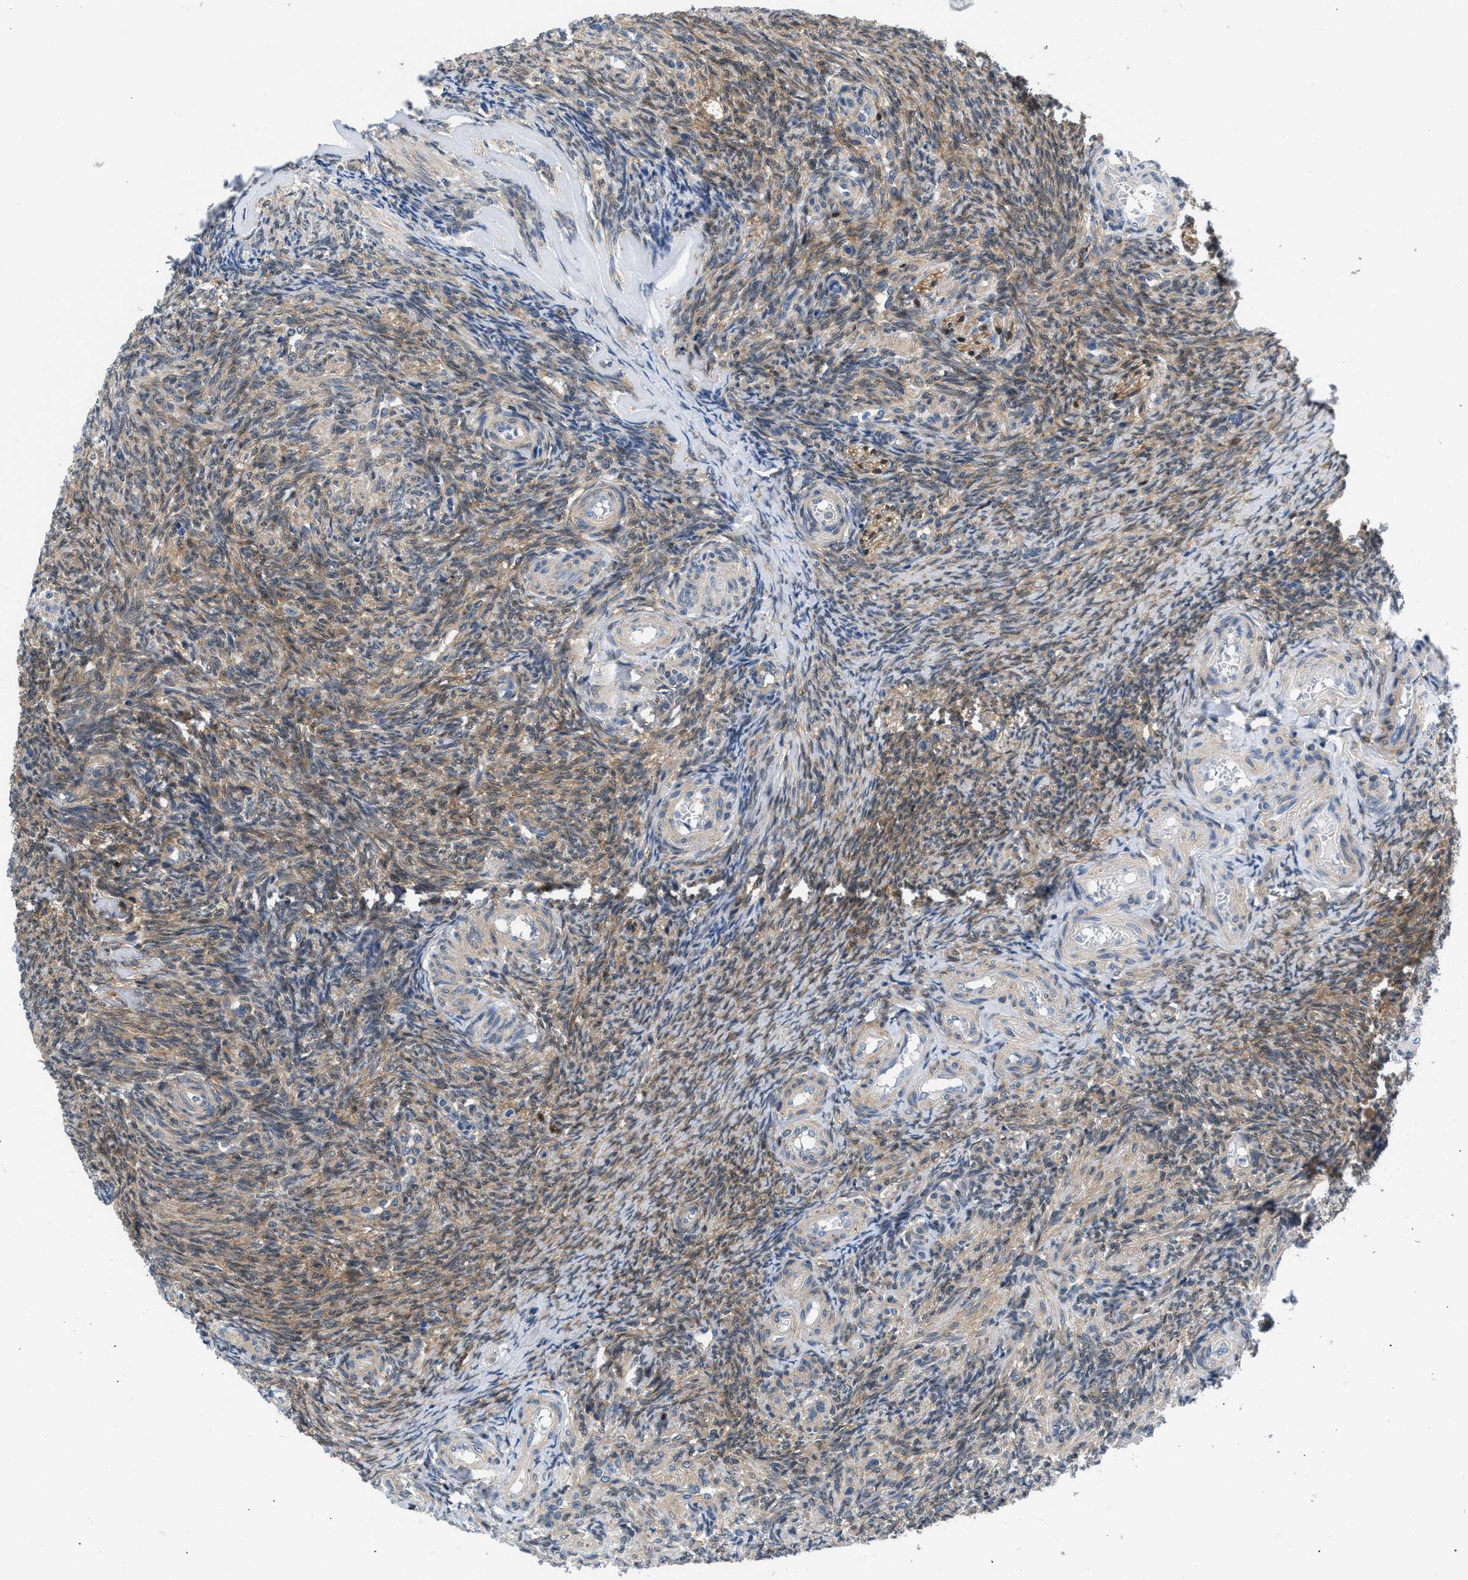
{"staining": {"intensity": "weak", "quantity": "25%-75%", "location": "cytoplasmic/membranous"}, "tissue": "ovary", "cell_type": "Follicle cells", "image_type": "normal", "snomed": [{"axis": "morphology", "description": "Normal tissue, NOS"}, {"axis": "topography", "description": "Ovary"}], "caption": "IHC (DAB (3,3'-diaminobenzidine)) staining of benign ovary shows weak cytoplasmic/membranous protein positivity in about 25%-75% of follicle cells. The protein is stained brown, and the nuclei are stained in blue (DAB IHC with brightfield microscopy, high magnification).", "gene": "CBR1", "patient": {"sex": "female", "age": 41}}